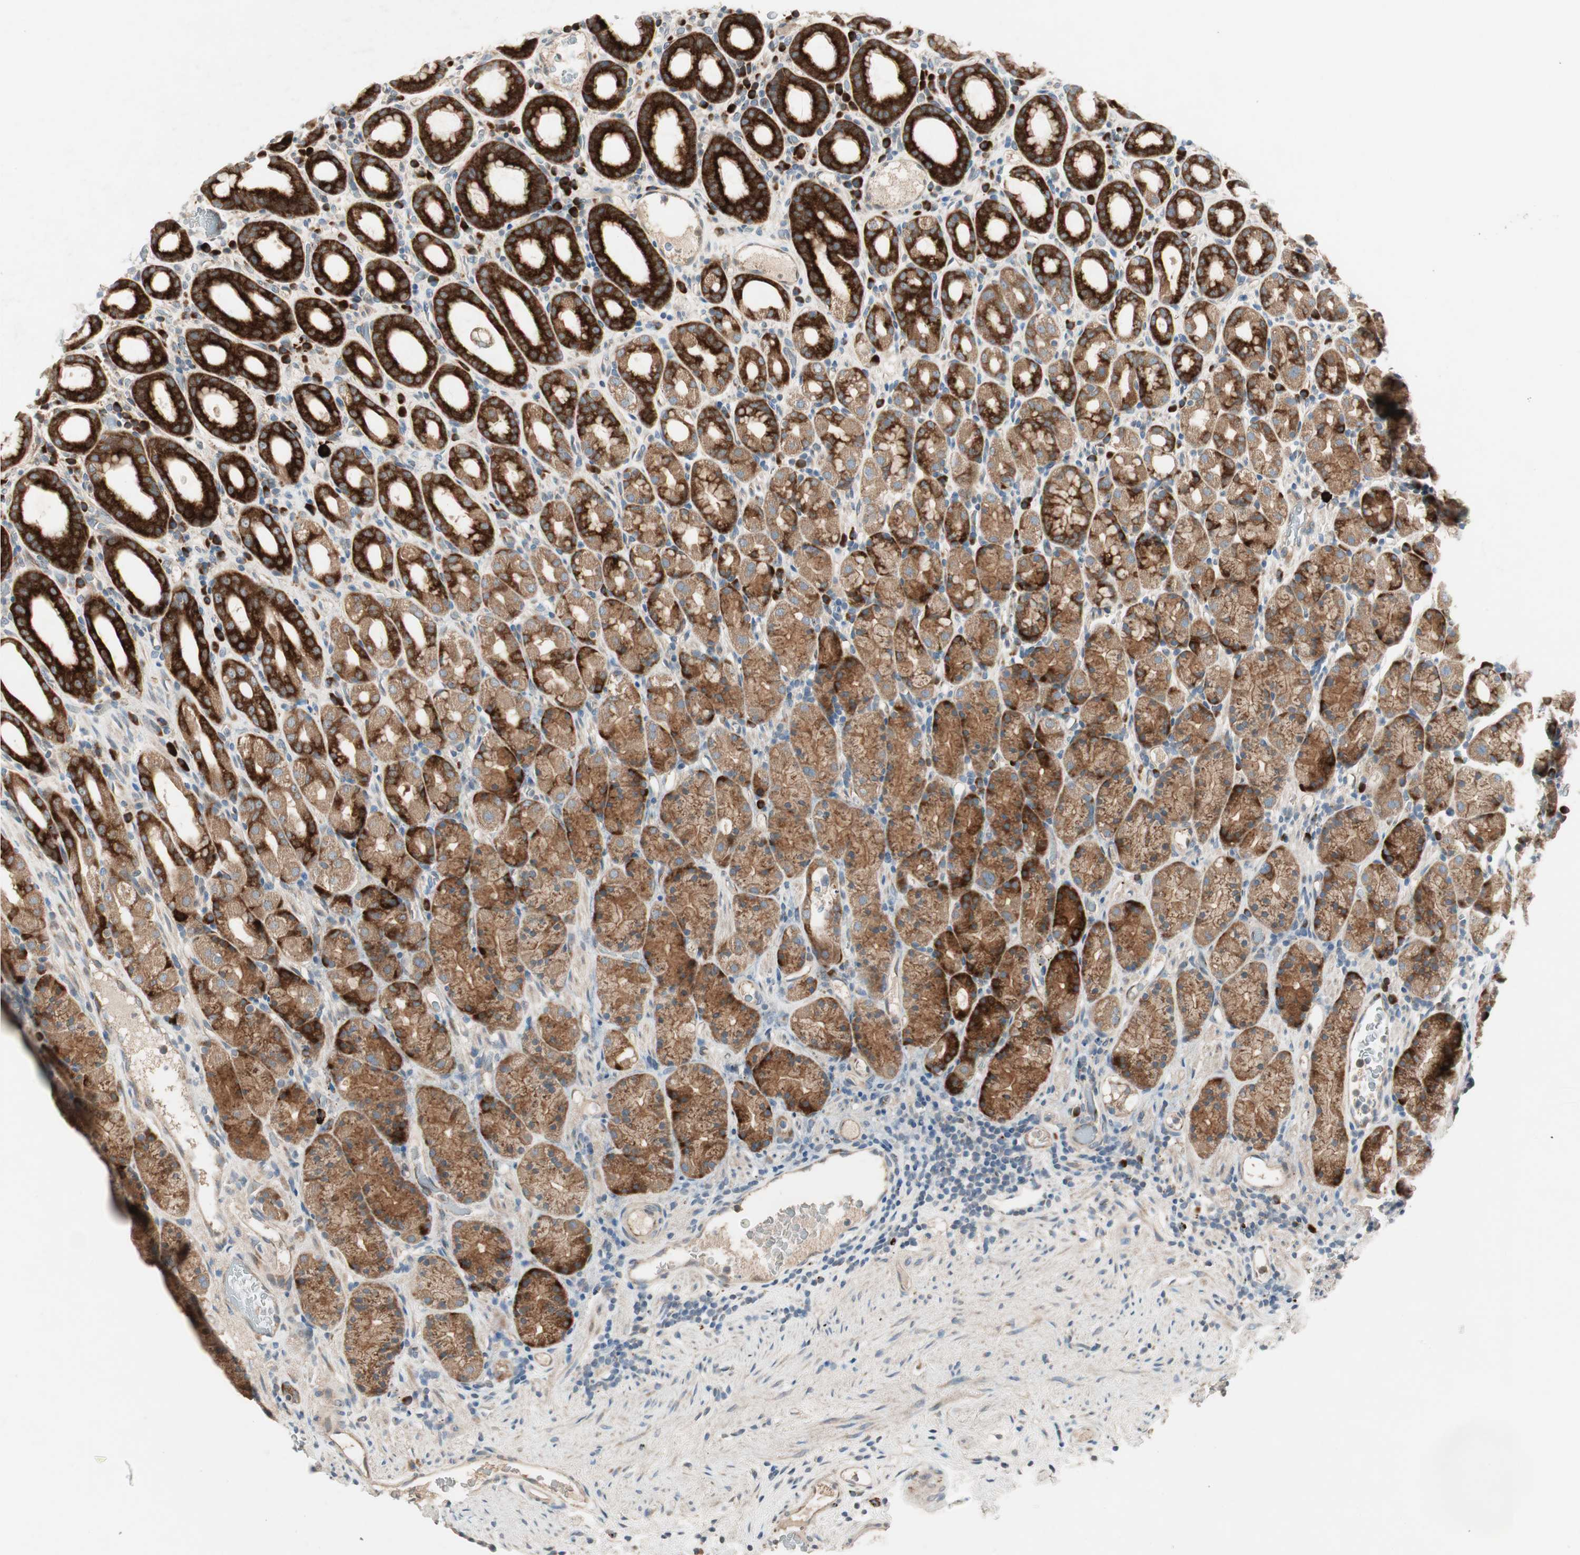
{"staining": {"intensity": "strong", "quantity": ">75%", "location": "cytoplasmic/membranous"}, "tissue": "stomach", "cell_type": "Glandular cells", "image_type": "normal", "snomed": [{"axis": "morphology", "description": "Normal tissue, NOS"}, {"axis": "topography", "description": "Stomach, upper"}], "caption": "The image demonstrates a brown stain indicating the presence of a protein in the cytoplasmic/membranous of glandular cells in stomach. (DAB (3,3'-diaminobenzidine) = brown stain, brightfield microscopy at high magnification).", "gene": "APOO", "patient": {"sex": "male", "age": 68}}